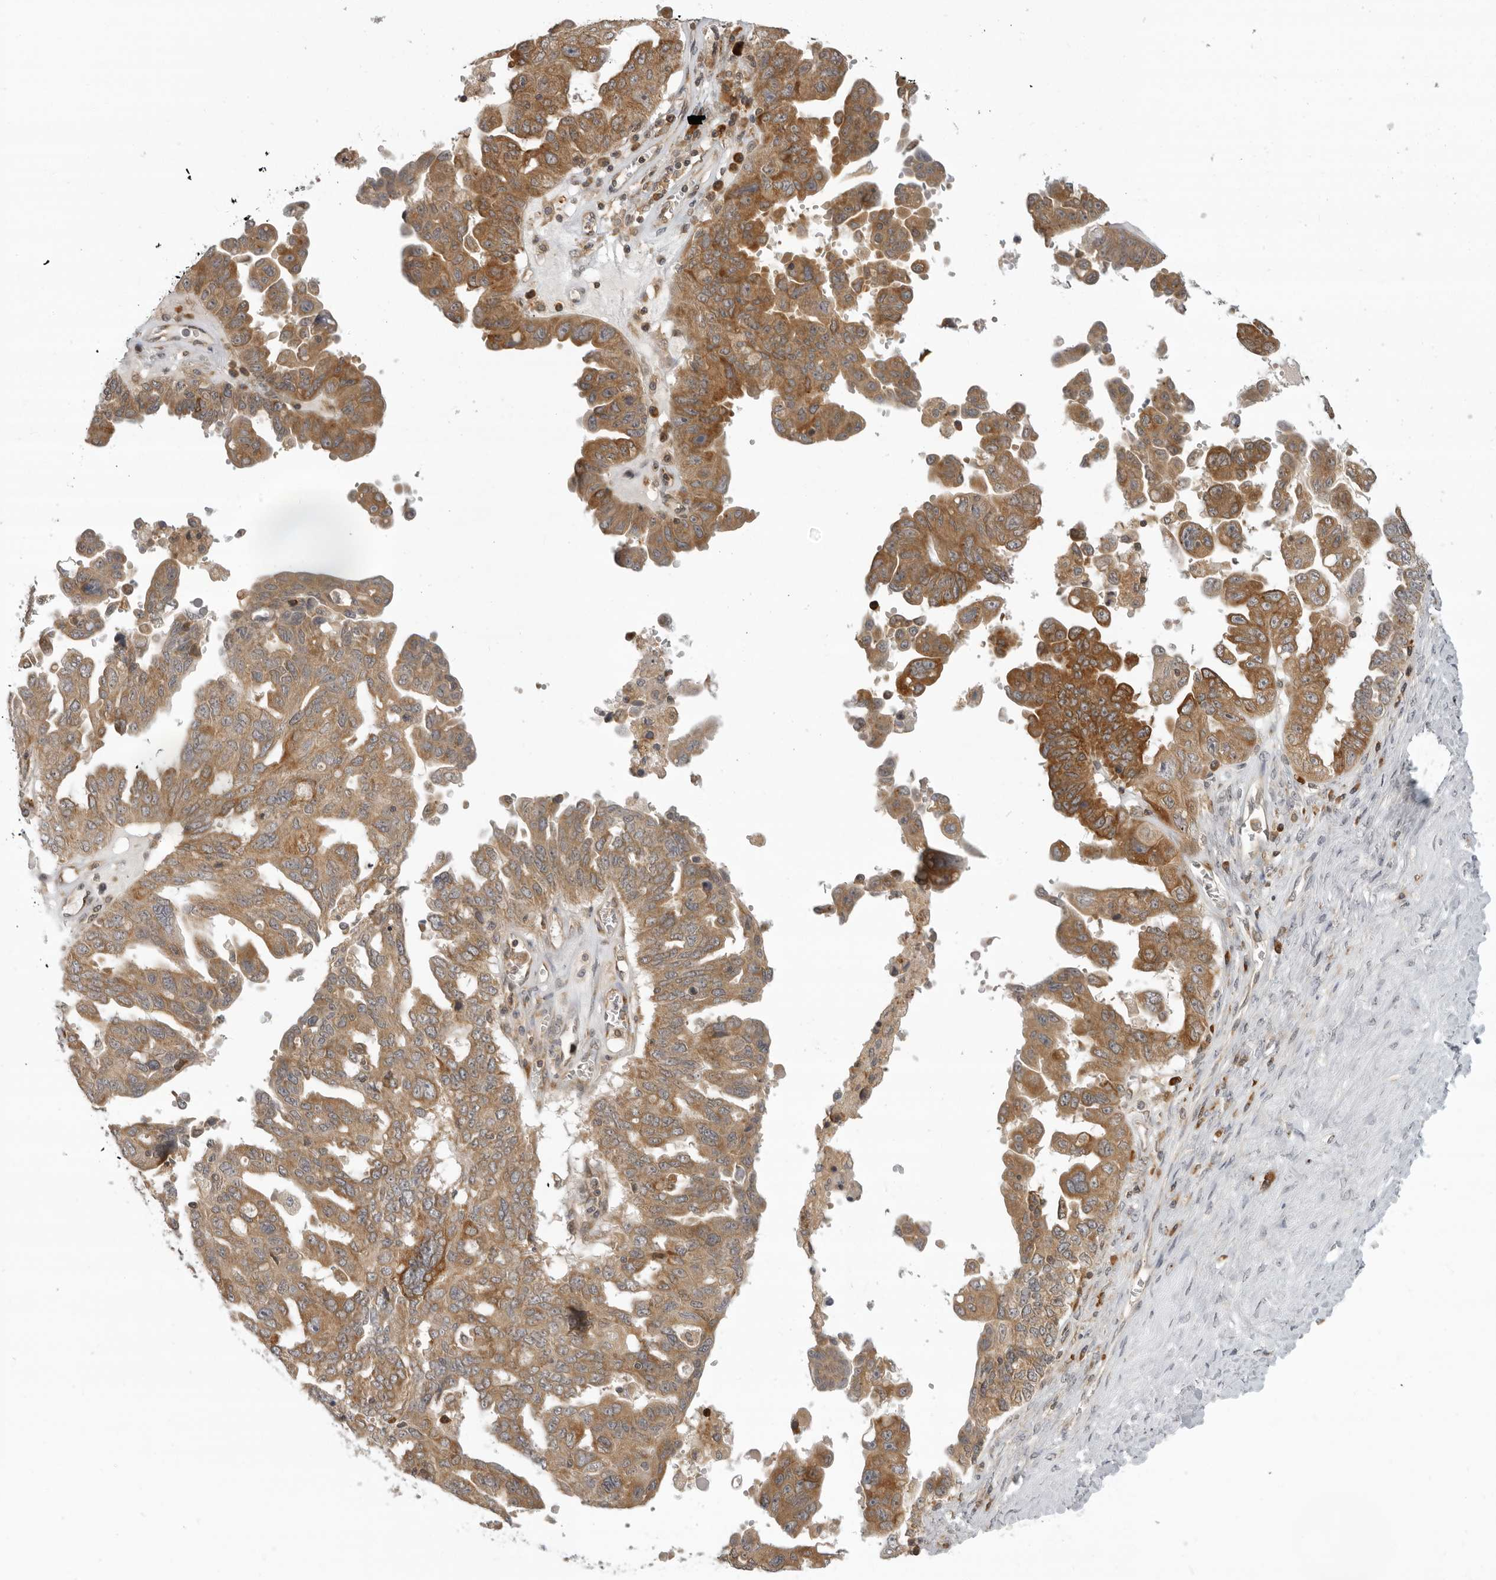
{"staining": {"intensity": "moderate", "quantity": ">75%", "location": "cytoplasmic/membranous"}, "tissue": "ovarian cancer", "cell_type": "Tumor cells", "image_type": "cancer", "snomed": [{"axis": "morphology", "description": "Carcinoma, endometroid"}, {"axis": "topography", "description": "Ovary"}], "caption": "Protein expression analysis of human endometroid carcinoma (ovarian) reveals moderate cytoplasmic/membranous staining in about >75% of tumor cells. (IHC, brightfield microscopy, high magnification).", "gene": "PRRC2A", "patient": {"sex": "female", "age": 62}}